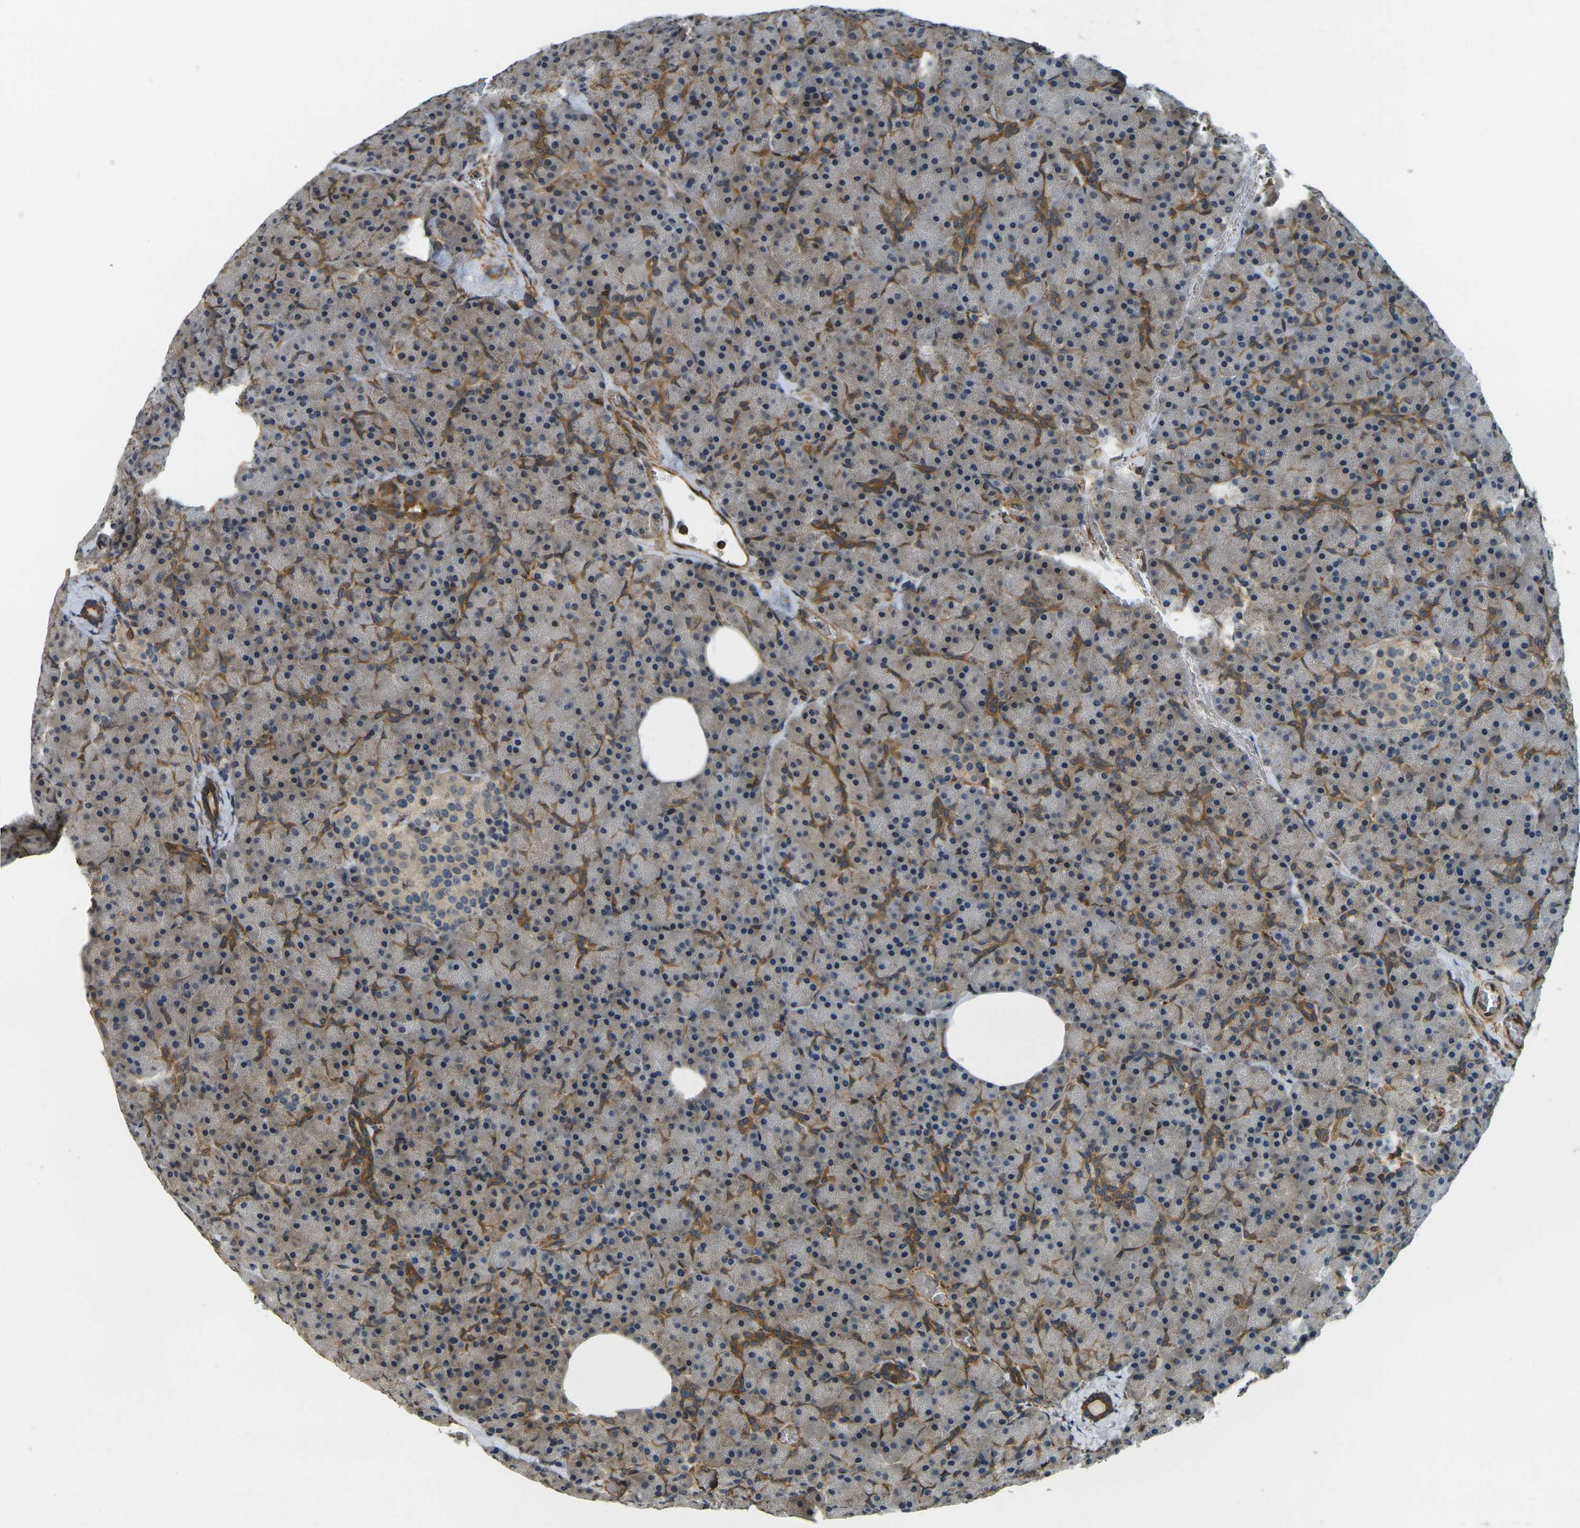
{"staining": {"intensity": "moderate", "quantity": "<25%", "location": "cytoplasmic/membranous"}, "tissue": "pancreas", "cell_type": "Exocrine glandular cells", "image_type": "normal", "snomed": [{"axis": "morphology", "description": "Normal tissue, NOS"}, {"axis": "topography", "description": "Pancreas"}], "caption": "Immunohistochemistry staining of benign pancreas, which shows low levels of moderate cytoplasmic/membranous expression in approximately <25% of exocrine glandular cells indicating moderate cytoplasmic/membranous protein expression. The staining was performed using DAB (brown) for protein detection and nuclei were counterstained in hematoxylin (blue).", "gene": "CAST", "patient": {"sex": "female", "age": 35}}